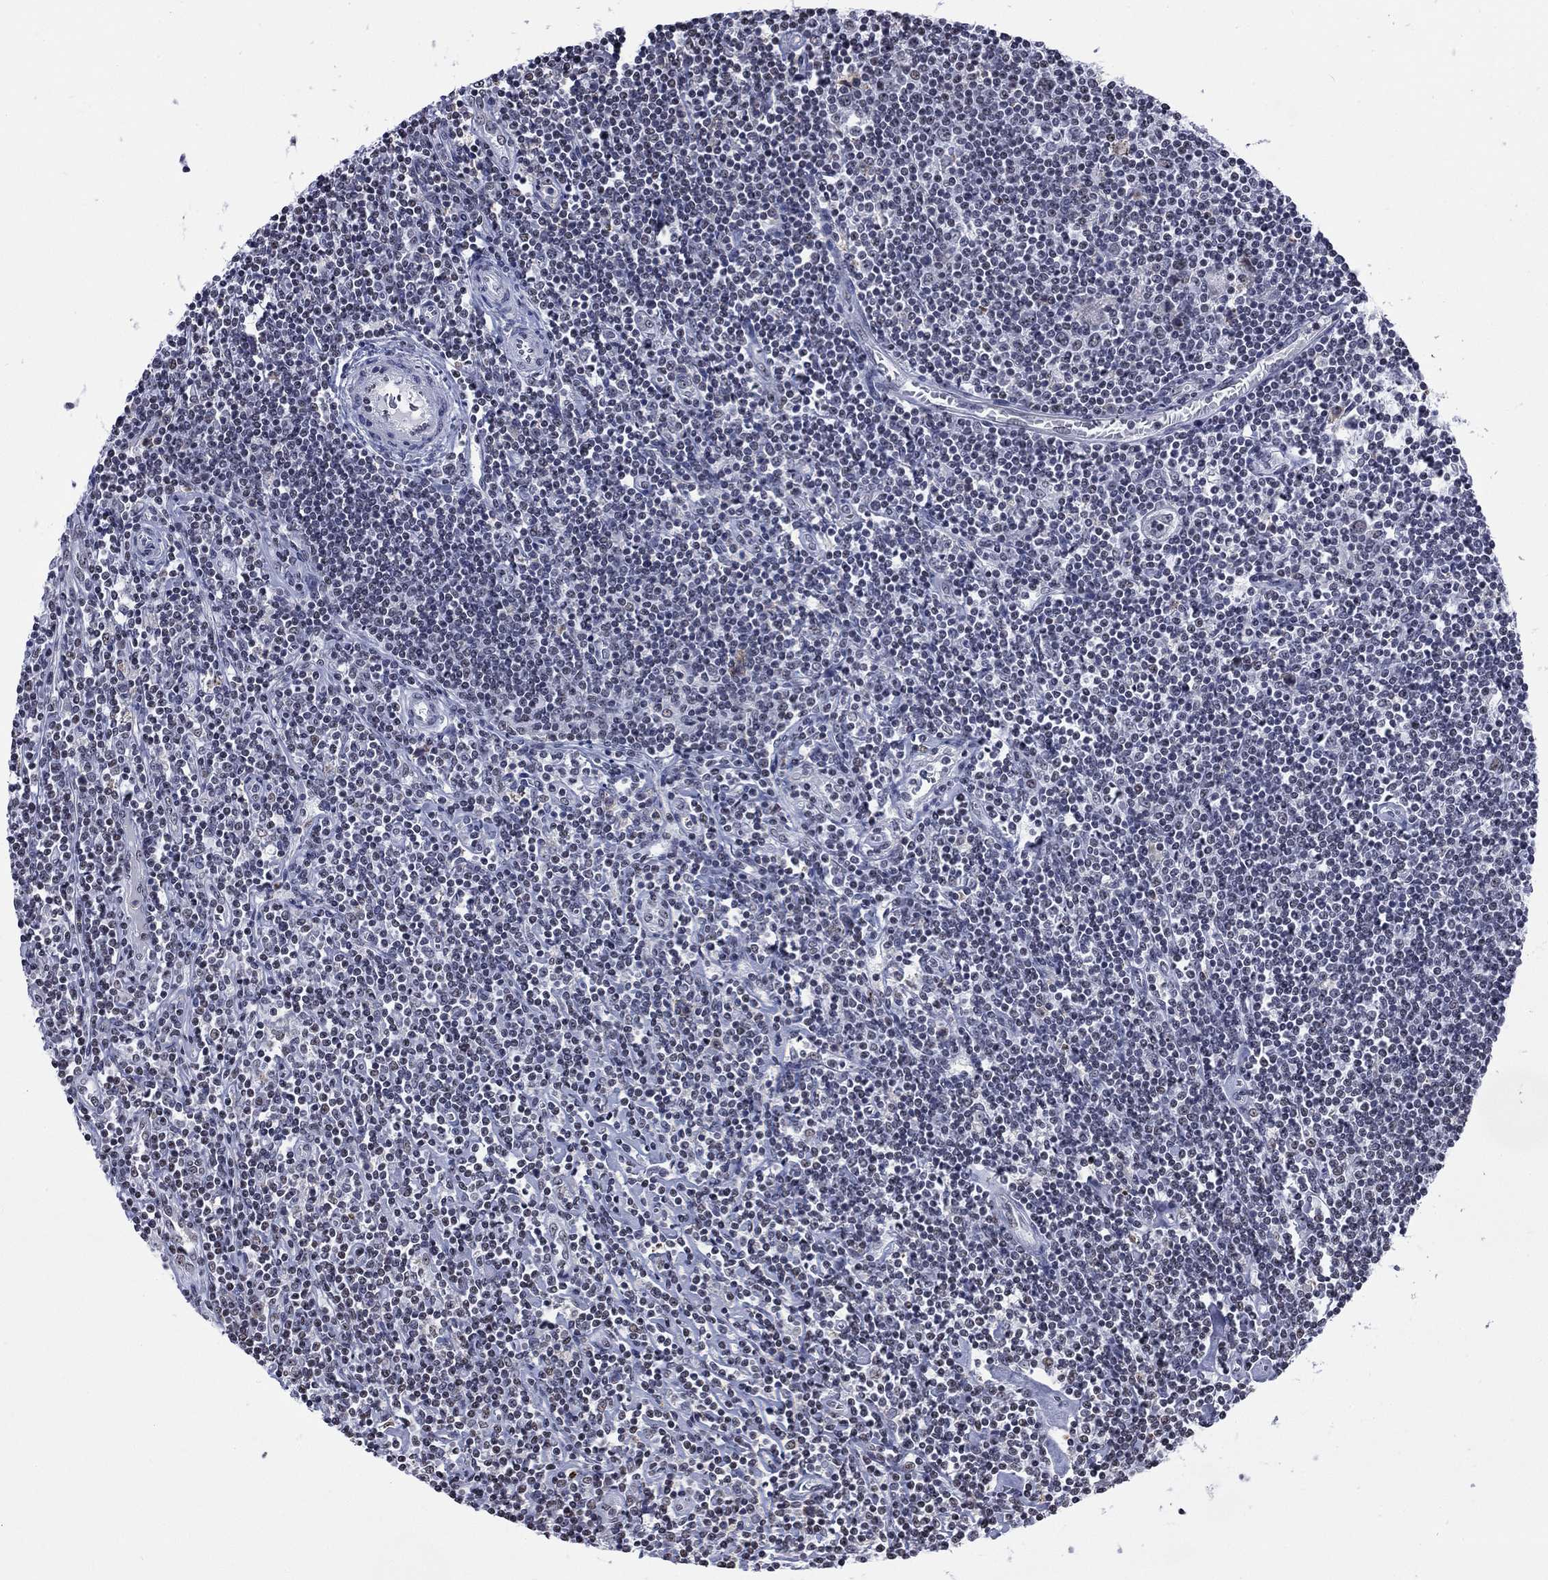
{"staining": {"intensity": "negative", "quantity": "none", "location": "none"}, "tissue": "lymphoma", "cell_type": "Tumor cells", "image_type": "cancer", "snomed": [{"axis": "morphology", "description": "Hodgkin's disease, NOS"}, {"axis": "topography", "description": "Lymph node"}], "caption": "Human Hodgkin's disease stained for a protein using immunohistochemistry (IHC) shows no expression in tumor cells.", "gene": "CSRNP3", "patient": {"sex": "male", "age": 40}}